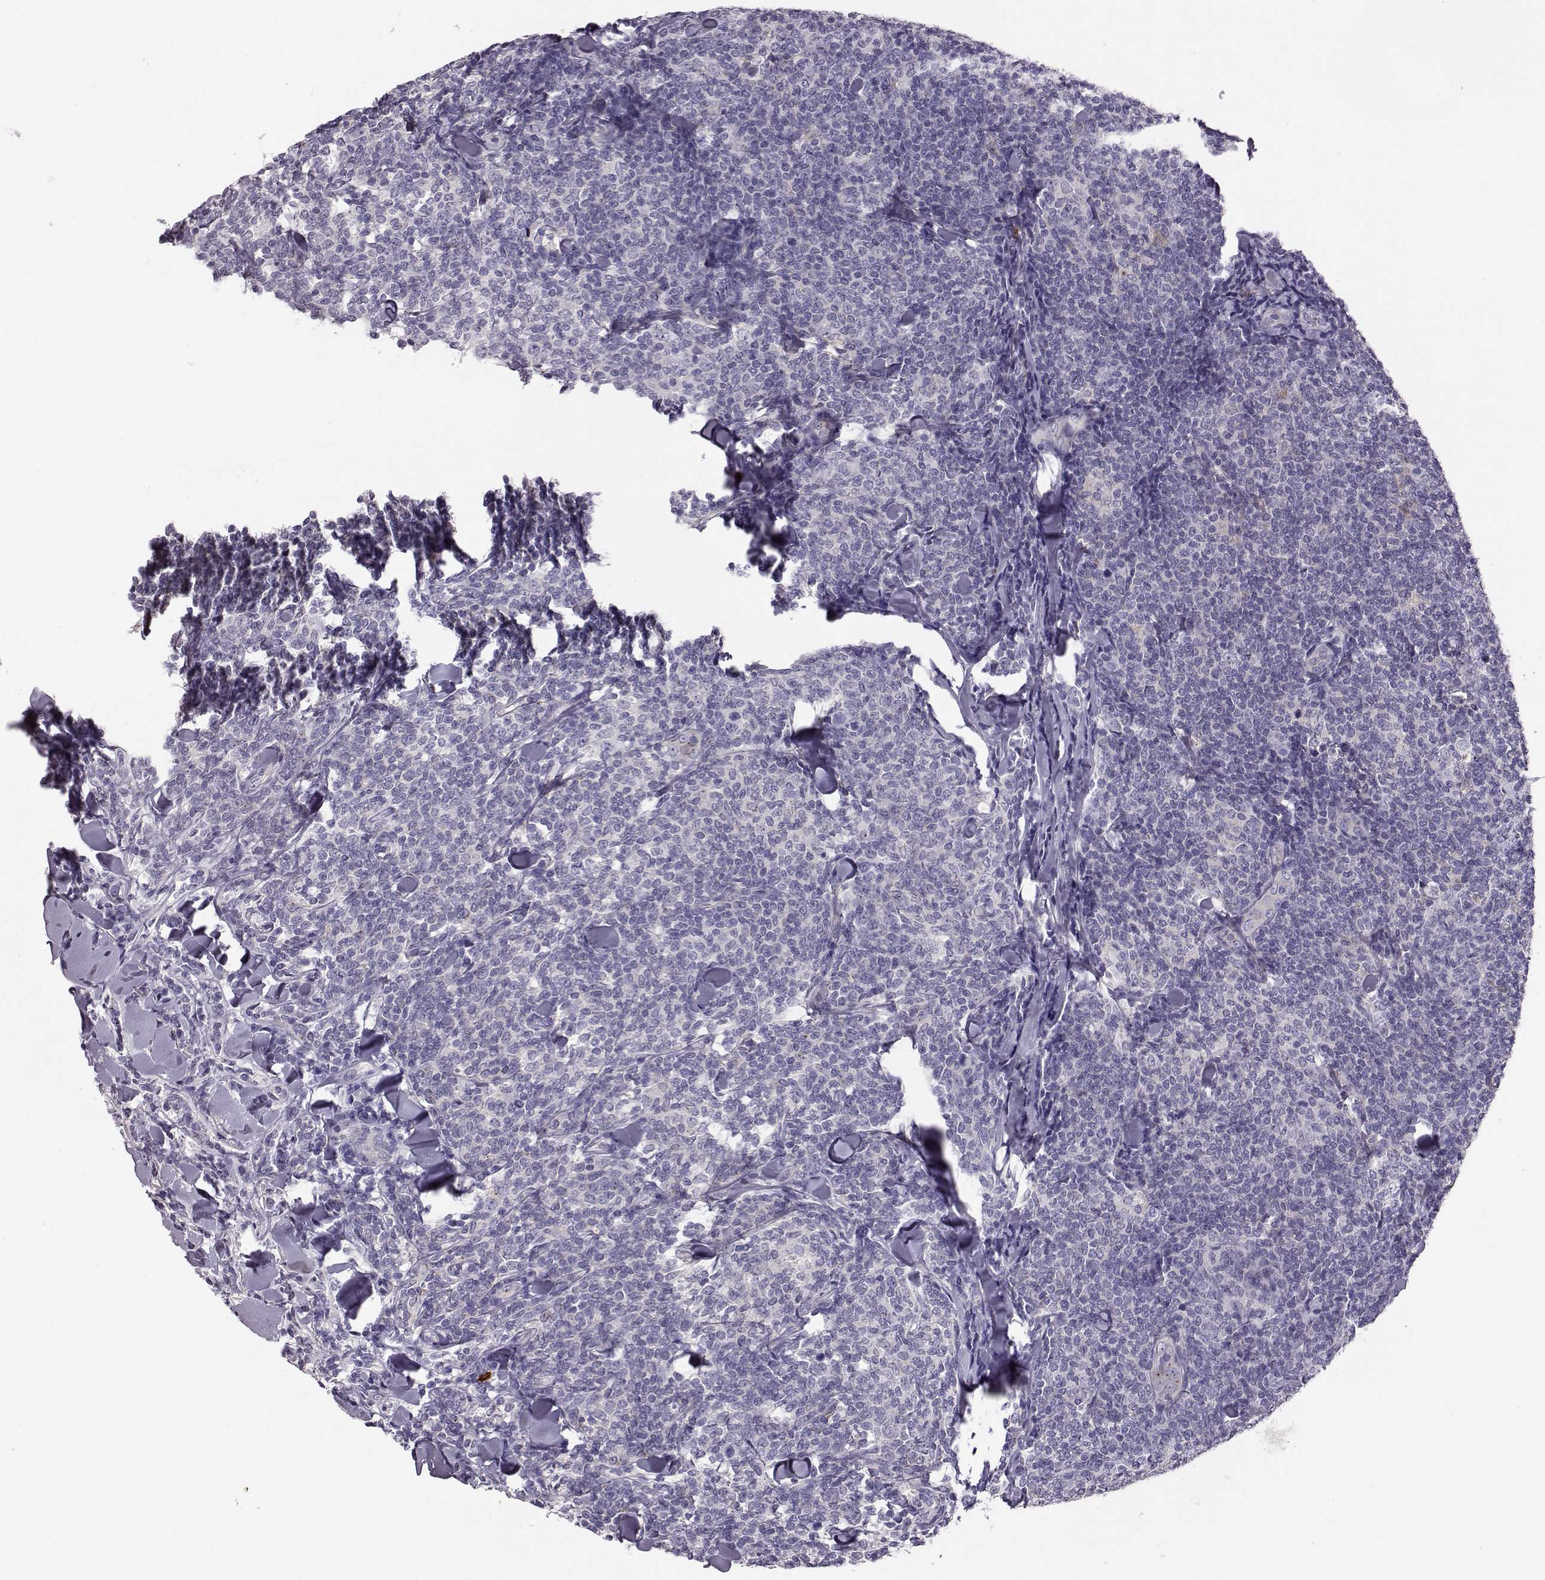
{"staining": {"intensity": "negative", "quantity": "none", "location": "none"}, "tissue": "lymphoma", "cell_type": "Tumor cells", "image_type": "cancer", "snomed": [{"axis": "morphology", "description": "Malignant lymphoma, non-Hodgkin's type, Low grade"}, {"axis": "topography", "description": "Lymph node"}], "caption": "Human low-grade malignant lymphoma, non-Hodgkin's type stained for a protein using IHC reveals no staining in tumor cells.", "gene": "ADGRG5", "patient": {"sex": "female", "age": 56}}